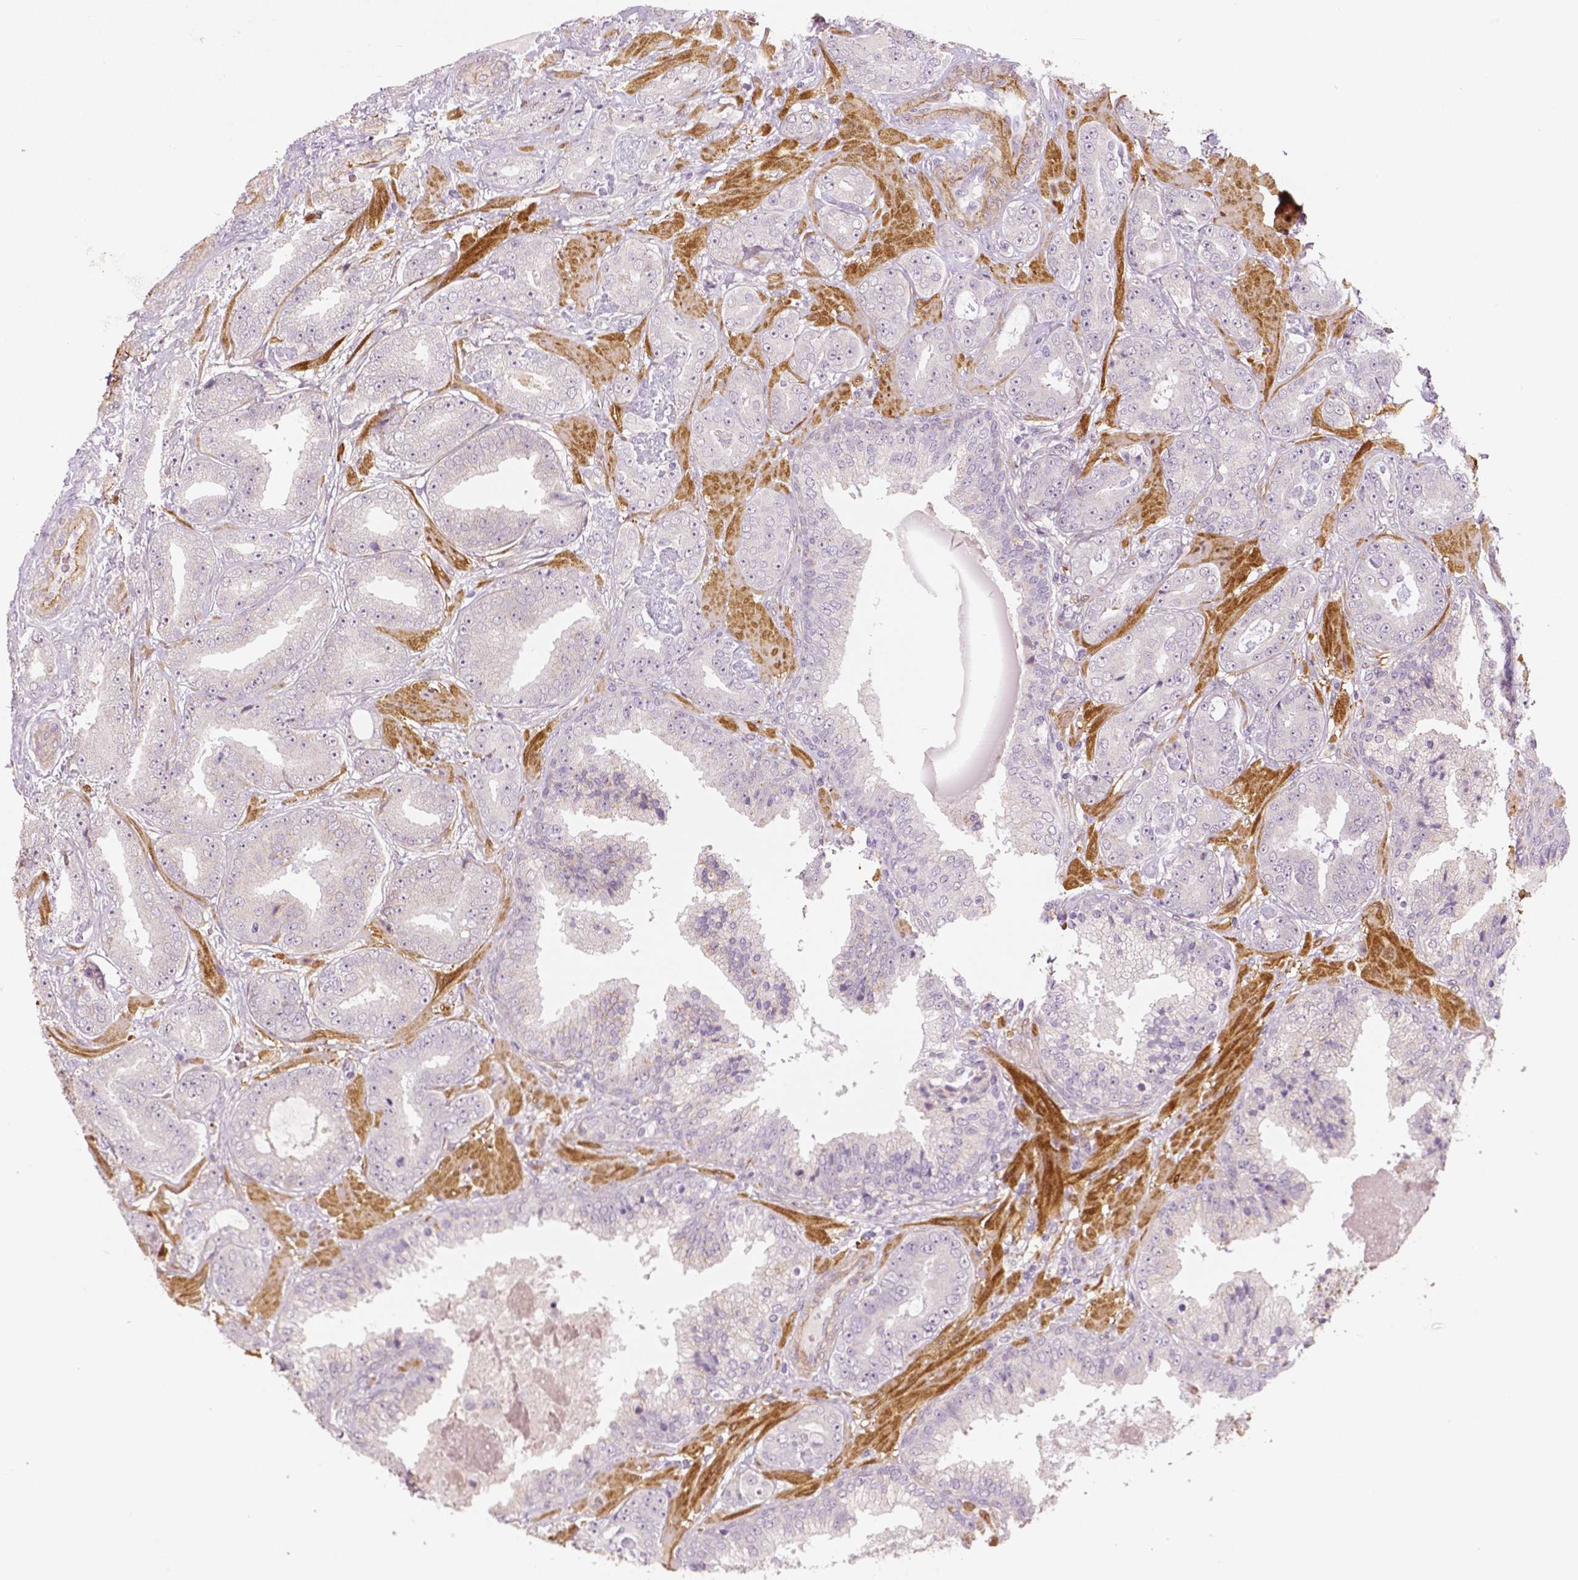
{"staining": {"intensity": "negative", "quantity": "none", "location": "none"}, "tissue": "prostate cancer", "cell_type": "Tumor cells", "image_type": "cancer", "snomed": [{"axis": "morphology", "description": "Adenocarcinoma, Low grade"}, {"axis": "topography", "description": "Prostate"}], "caption": "This is a micrograph of immunohistochemistry staining of prostate cancer, which shows no staining in tumor cells.", "gene": "FLT1", "patient": {"sex": "male", "age": 60}}